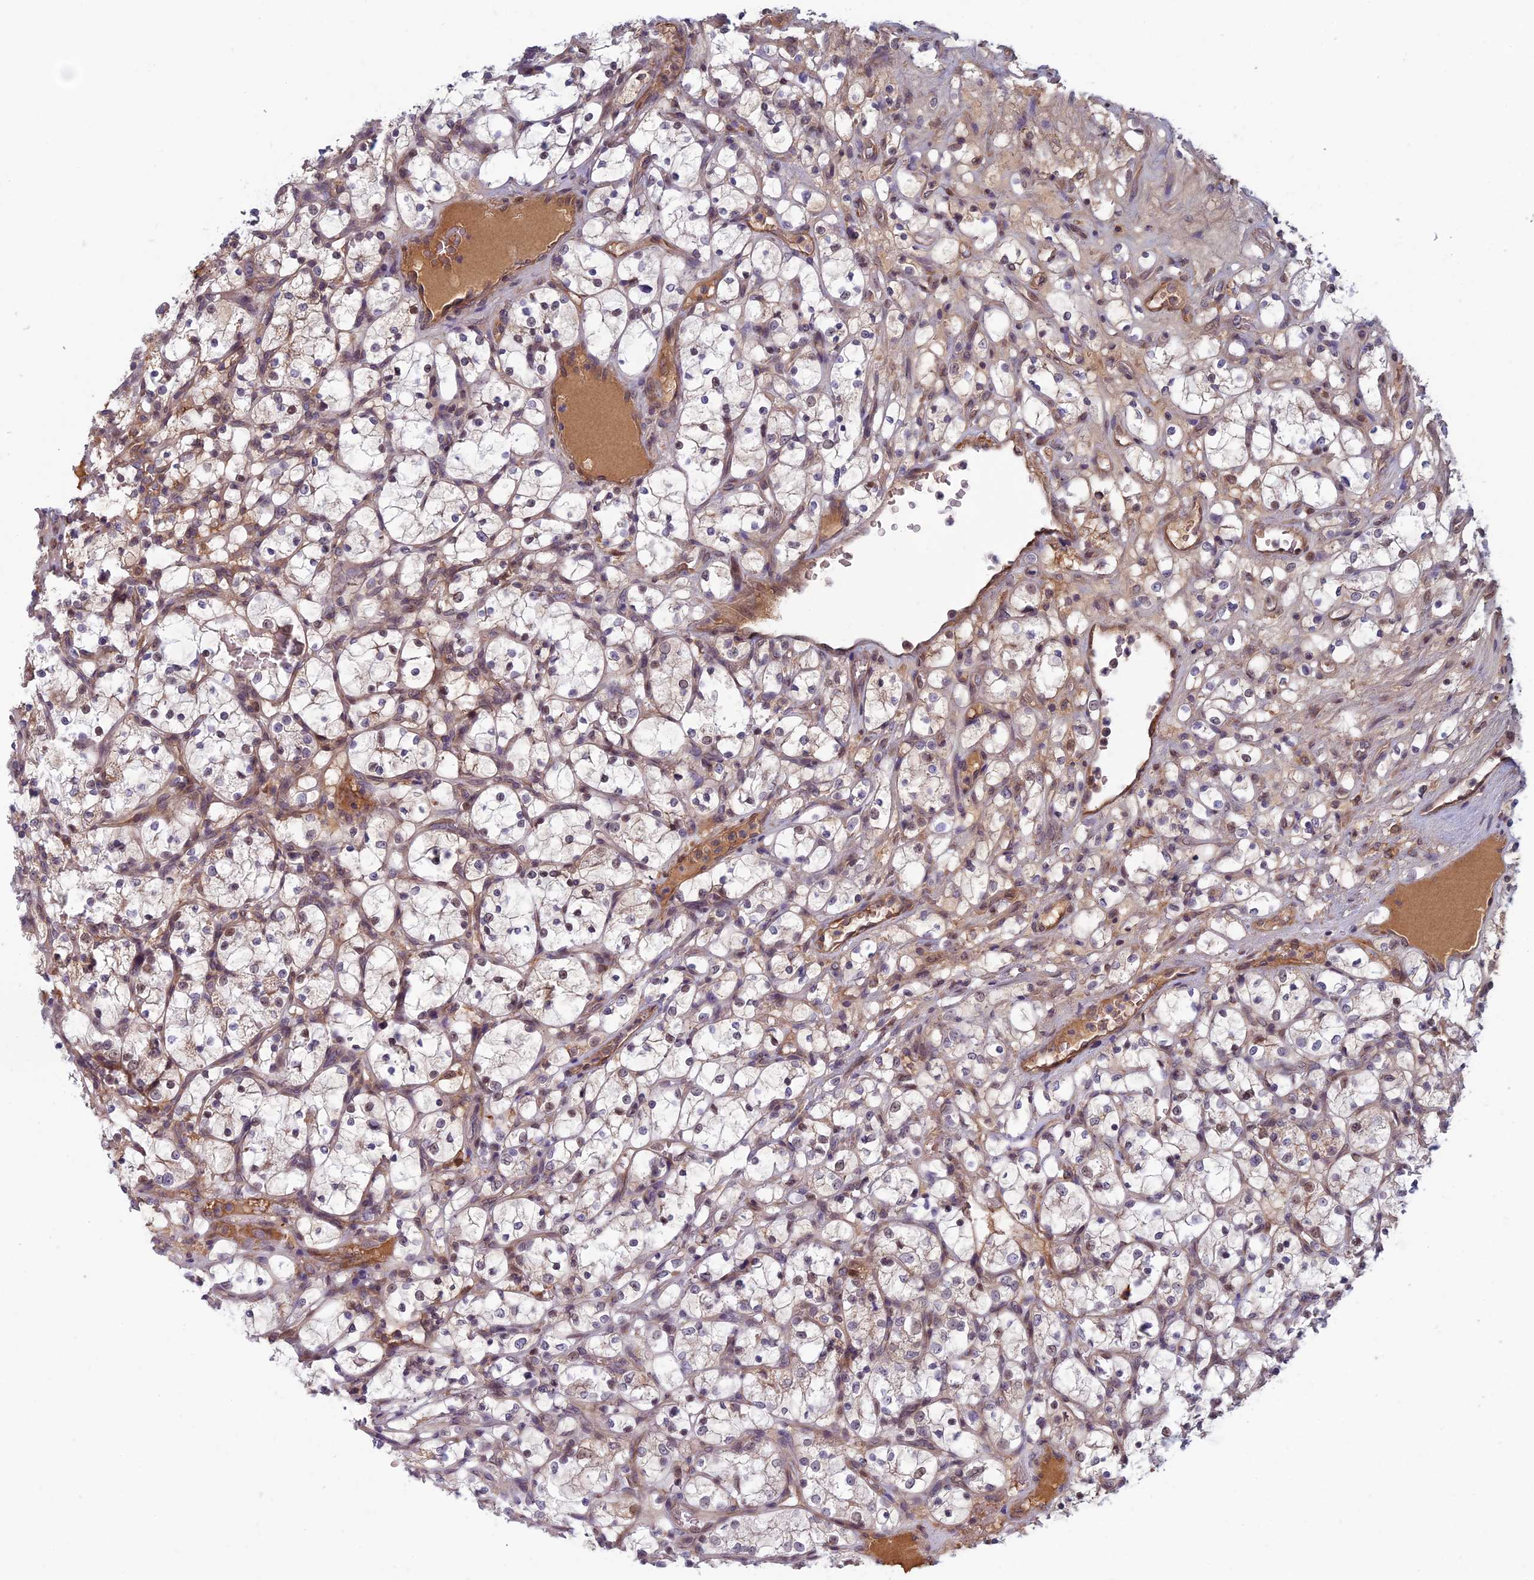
{"staining": {"intensity": "moderate", "quantity": "<25%", "location": "cytoplasmic/membranous,nuclear"}, "tissue": "renal cancer", "cell_type": "Tumor cells", "image_type": "cancer", "snomed": [{"axis": "morphology", "description": "Adenocarcinoma, NOS"}, {"axis": "topography", "description": "Kidney"}], "caption": "Immunohistochemistry (DAB) staining of renal adenocarcinoma displays moderate cytoplasmic/membranous and nuclear protein expression in about <25% of tumor cells. (DAB (3,3'-diaminobenzidine) = brown stain, brightfield microscopy at high magnification).", "gene": "FADS1", "patient": {"sex": "female", "age": 69}}